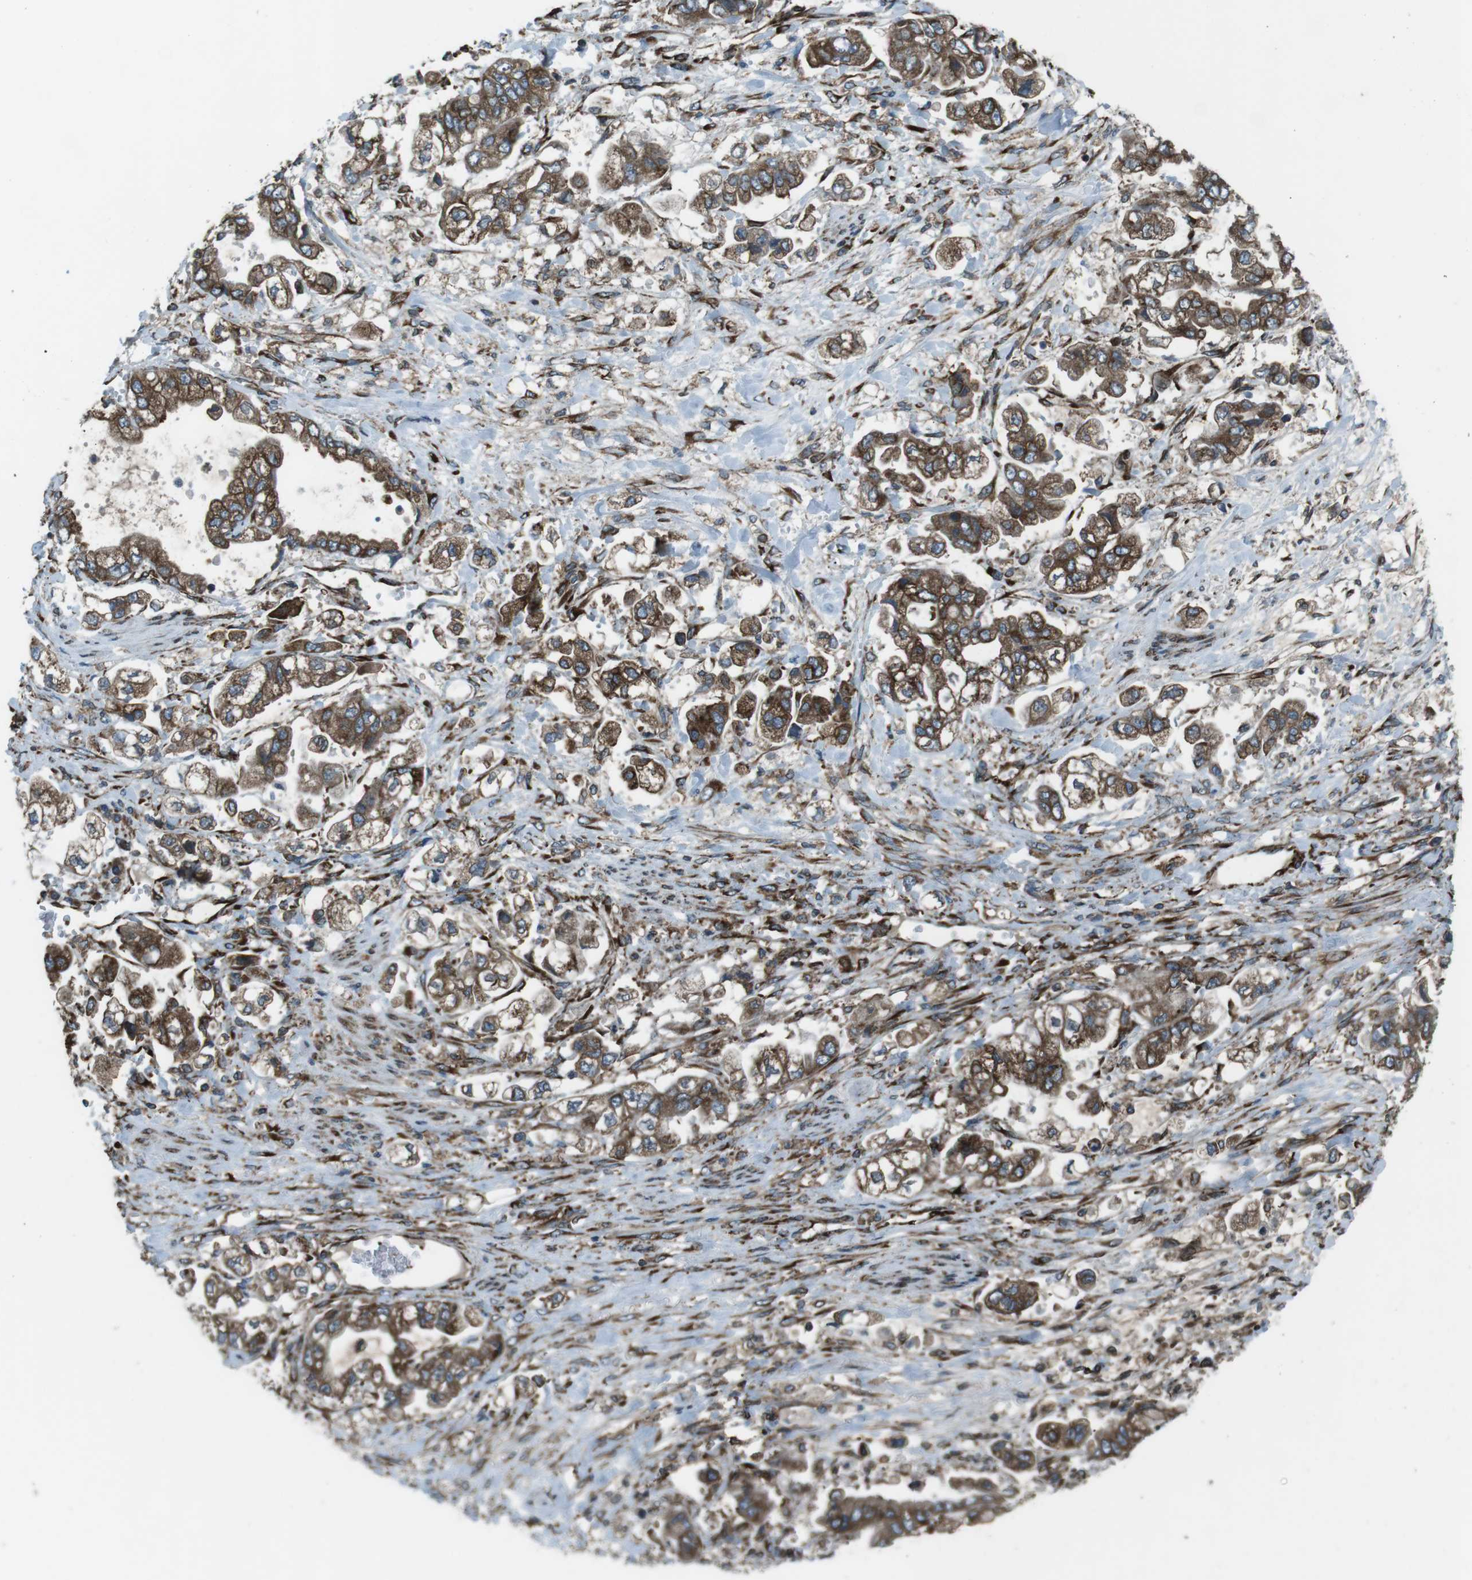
{"staining": {"intensity": "moderate", "quantity": ">75%", "location": "cytoplasmic/membranous"}, "tissue": "stomach cancer", "cell_type": "Tumor cells", "image_type": "cancer", "snomed": [{"axis": "morphology", "description": "Normal tissue, NOS"}, {"axis": "morphology", "description": "Adenocarcinoma, NOS"}, {"axis": "topography", "description": "Stomach"}], "caption": "This image displays immunohistochemistry staining of stomach cancer, with medium moderate cytoplasmic/membranous expression in about >75% of tumor cells.", "gene": "KTN1", "patient": {"sex": "male", "age": 62}}